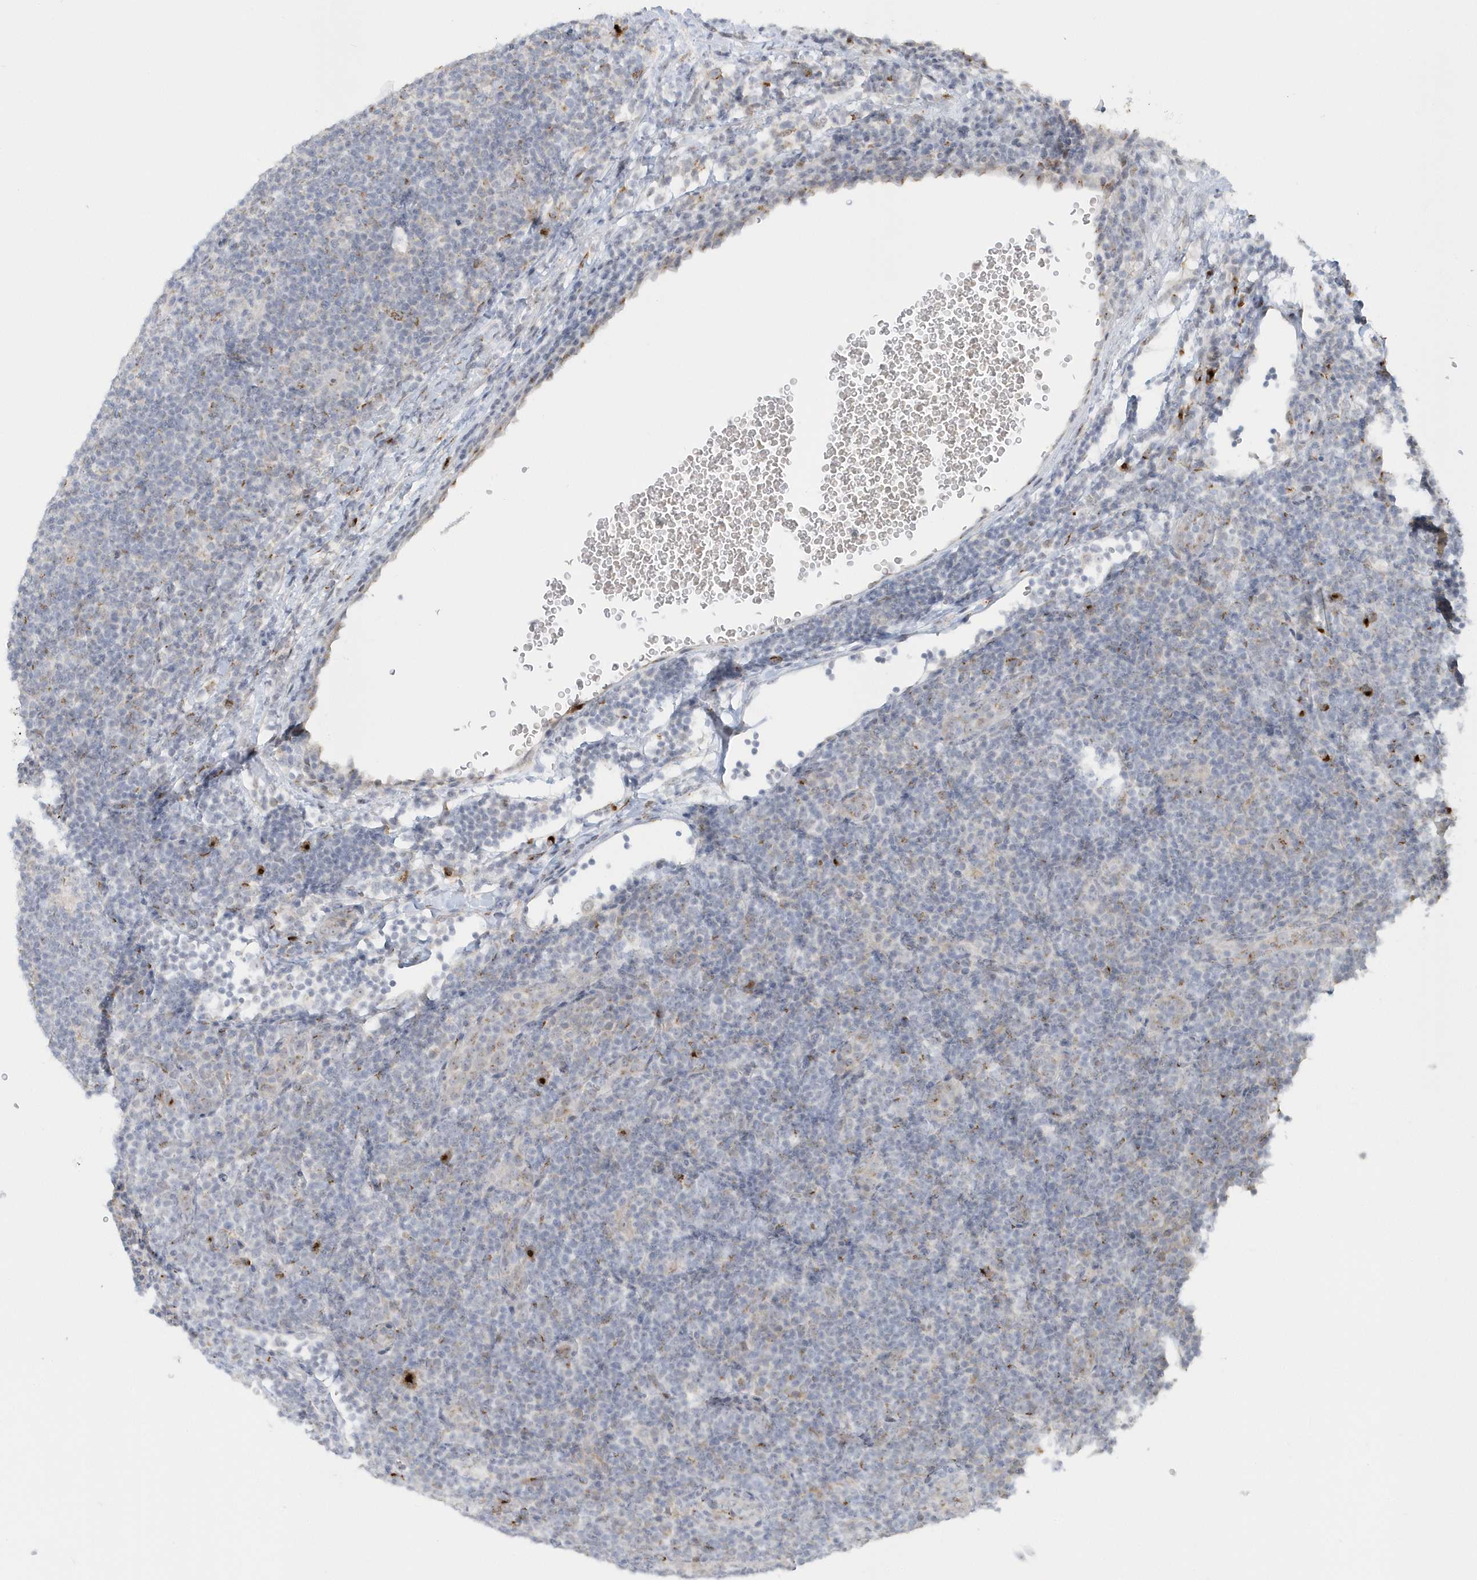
{"staining": {"intensity": "negative", "quantity": "none", "location": "none"}, "tissue": "lymphoma", "cell_type": "Tumor cells", "image_type": "cancer", "snomed": [{"axis": "morphology", "description": "Hodgkin's disease, NOS"}, {"axis": "topography", "description": "Lymph node"}], "caption": "Immunohistochemistry image of lymphoma stained for a protein (brown), which displays no staining in tumor cells.", "gene": "DHFR", "patient": {"sex": "female", "age": 57}}